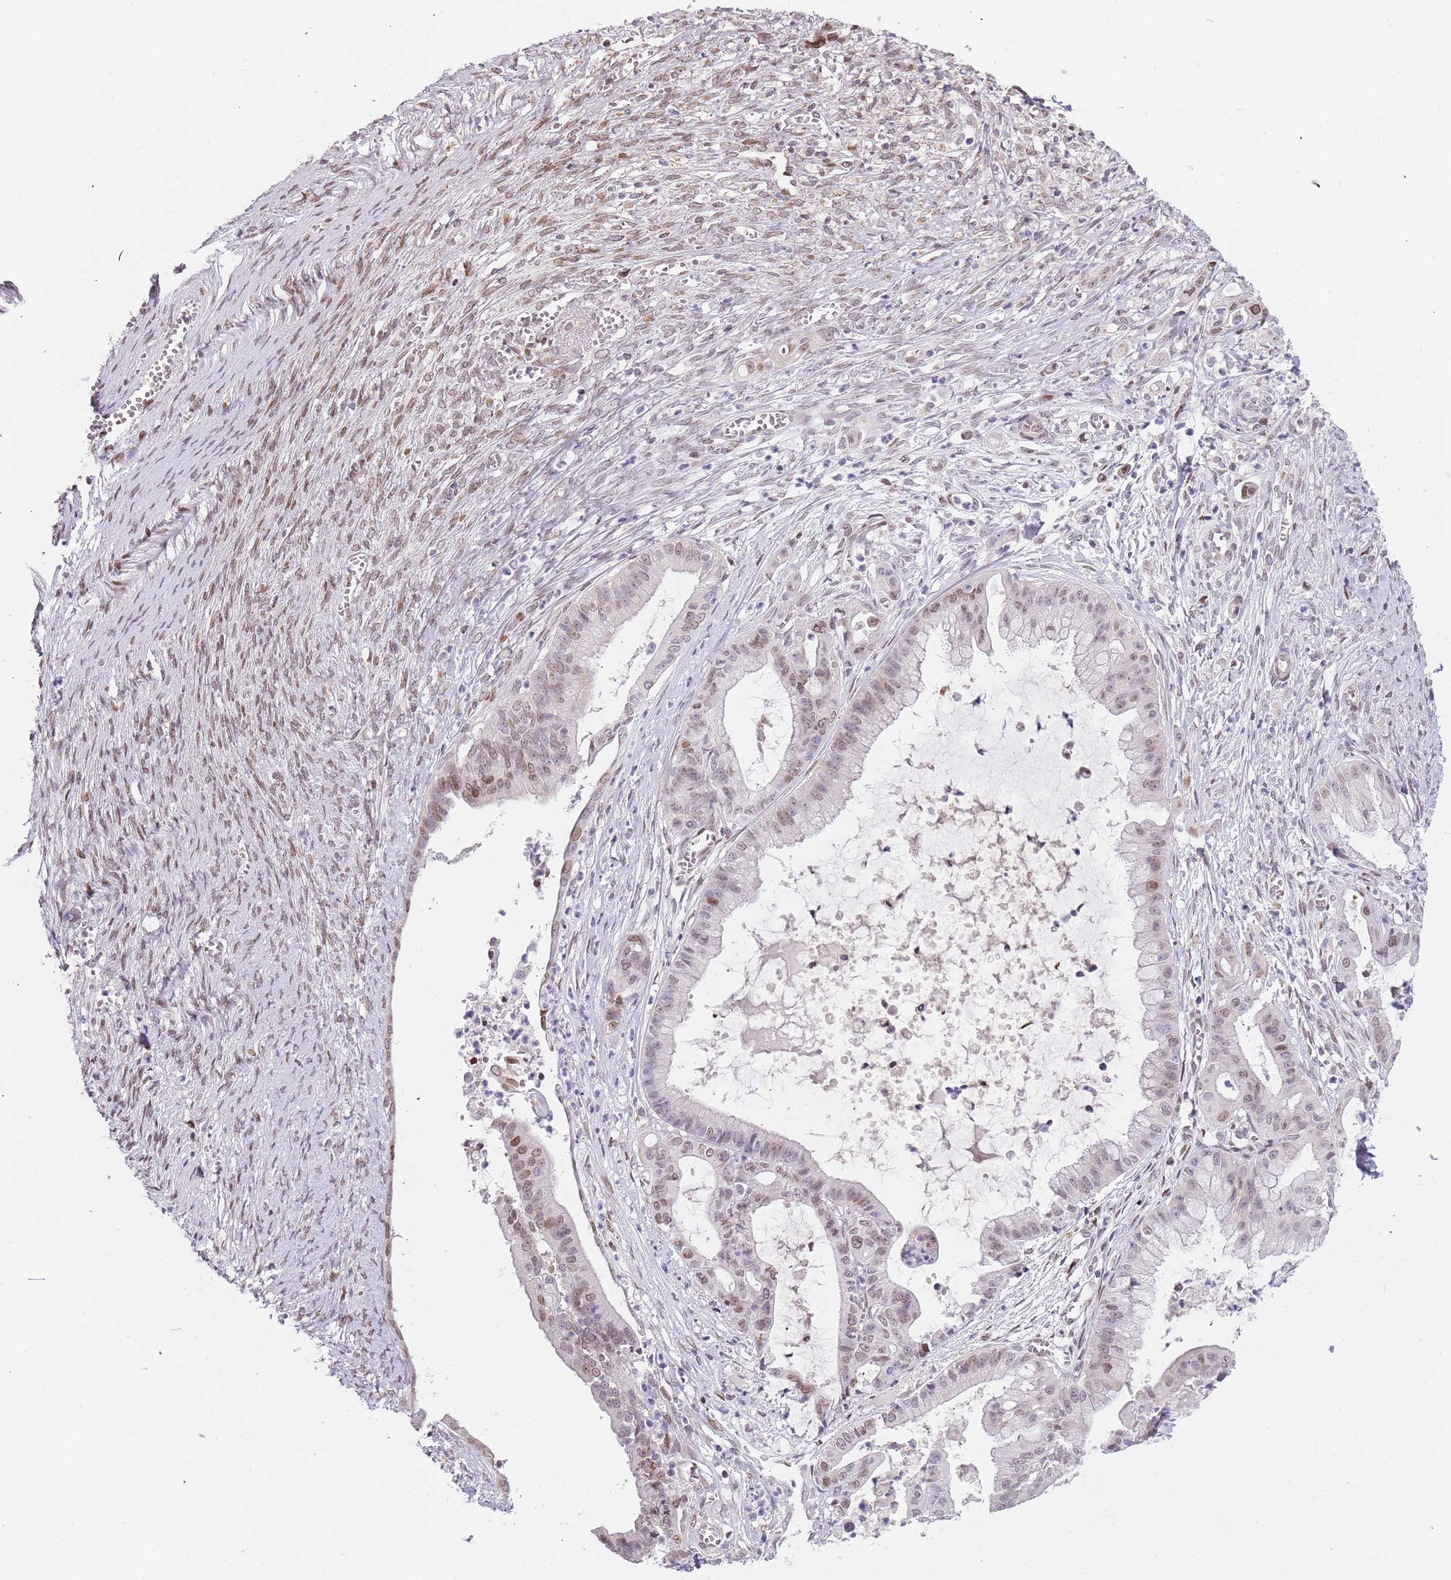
{"staining": {"intensity": "weak", "quantity": "25%-75%", "location": "nuclear"}, "tissue": "ovarian cancer", "cell_type": "Tumor cells", "image_type": "cancer", "snomed": [{"axis": "morphology", "description": "Cystadenocarcinoma, mucinous, NOS"}, {"axis": "topography", "description": "Ovary"}], "caption": "Immunohistochemical staining of ovarian cancer (mucinous cystadenocarcinoma) reveals low levels of weak nuclear protein expression in approximately 25%-75% of tumor cells.", "gene": "KLHDC2", "patient": {"sex": "female", "age": 70}}